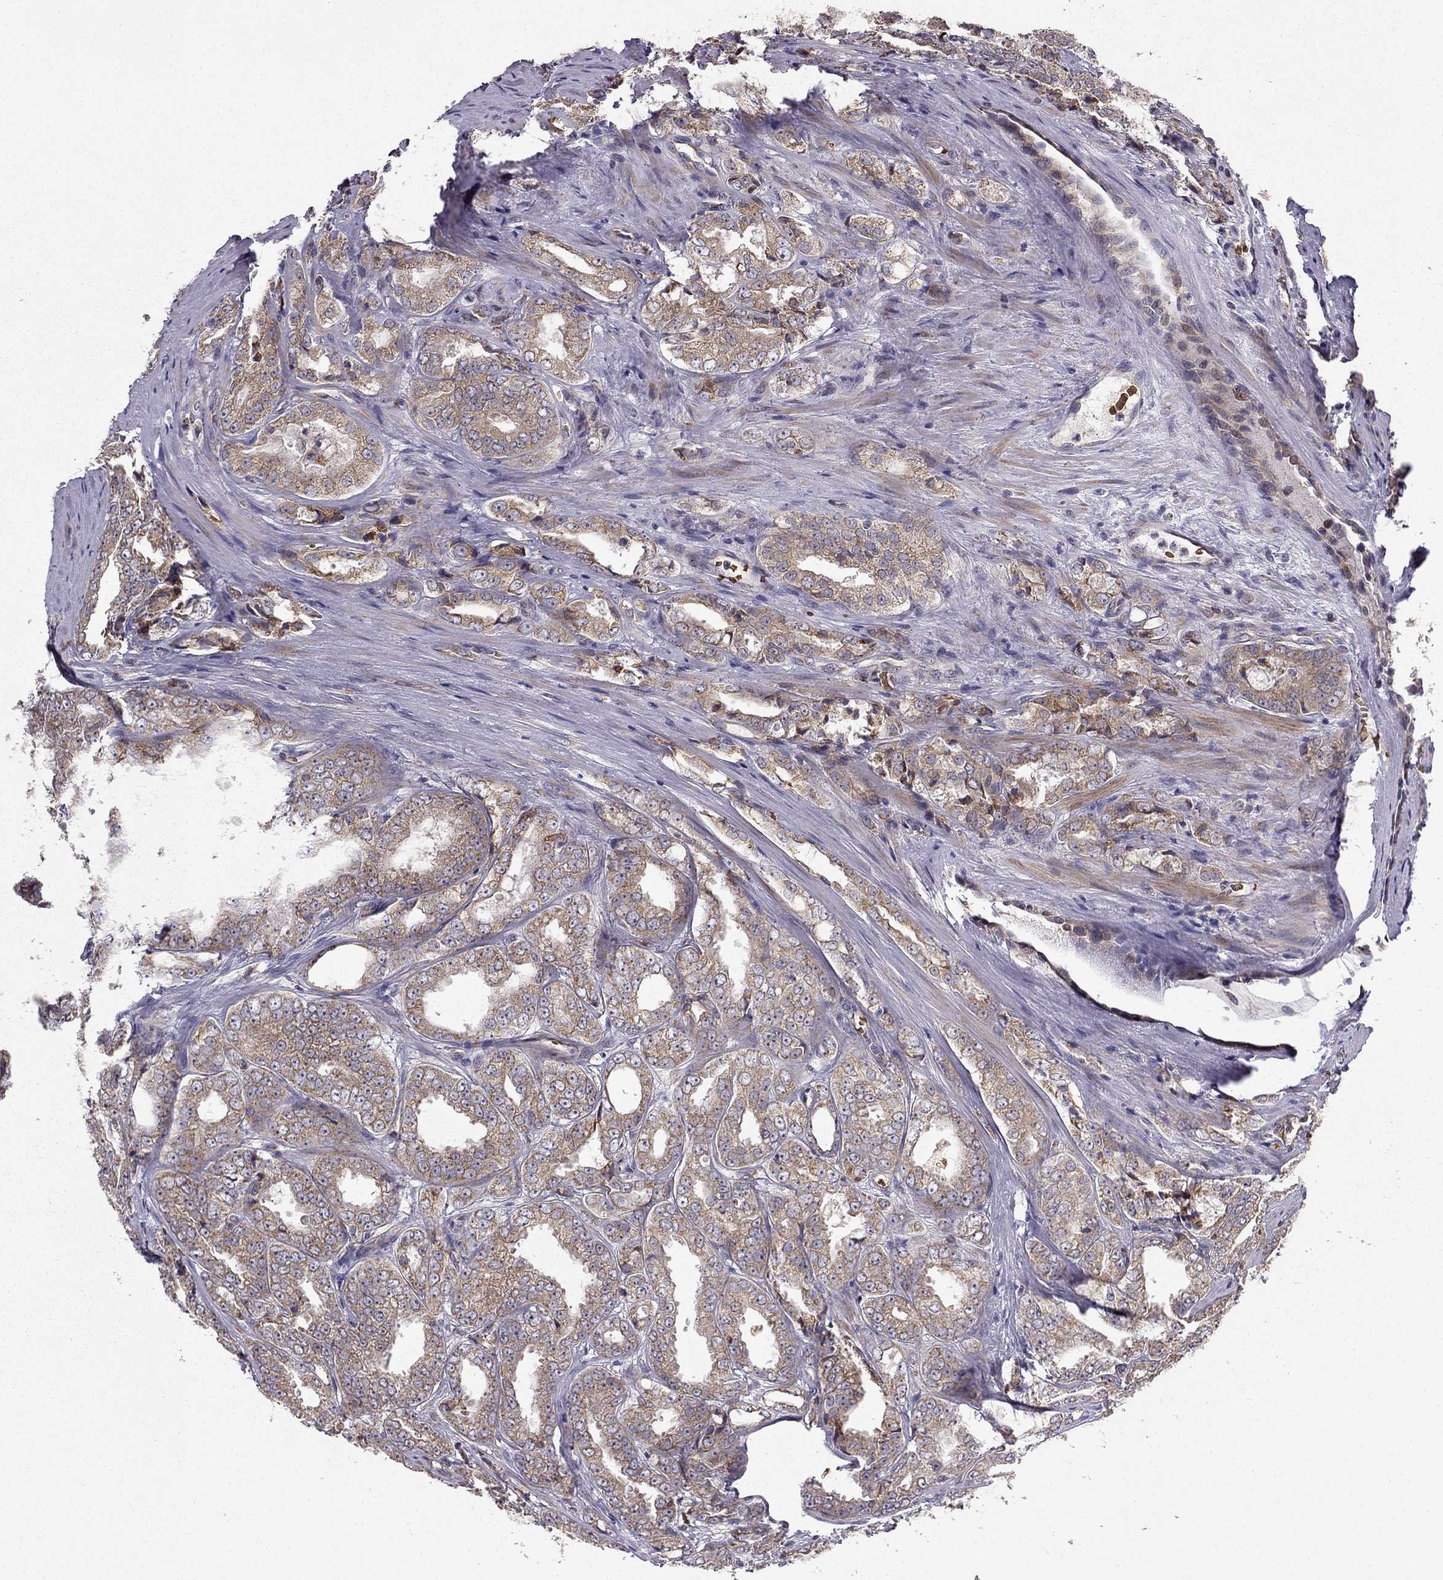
{"staining": {"intensity": "moderate", "quantity": ">75%", "location": "cytoplasmic/membranous"}, "tissue": "prostate cancer", "cell_type": "Tumor cells", "image_type": "cancer", "snomed": [{"axis": "morphology", "description": "Adenocarcinoma, NOS"}, {"axis": "morphology", "description": "Adenocarcinoma, High grade"}, {"axis": "topography", "description": "Prostate"}], "caption": "Tumor cells demonstrate medium levels of moderate cytoplasmic/membranous expression in approximately >75% of cells in prostate cancer (adenocarcinoma).", "gene": "B4GALT7", "patient": {"sex": "male", "age": 70}}